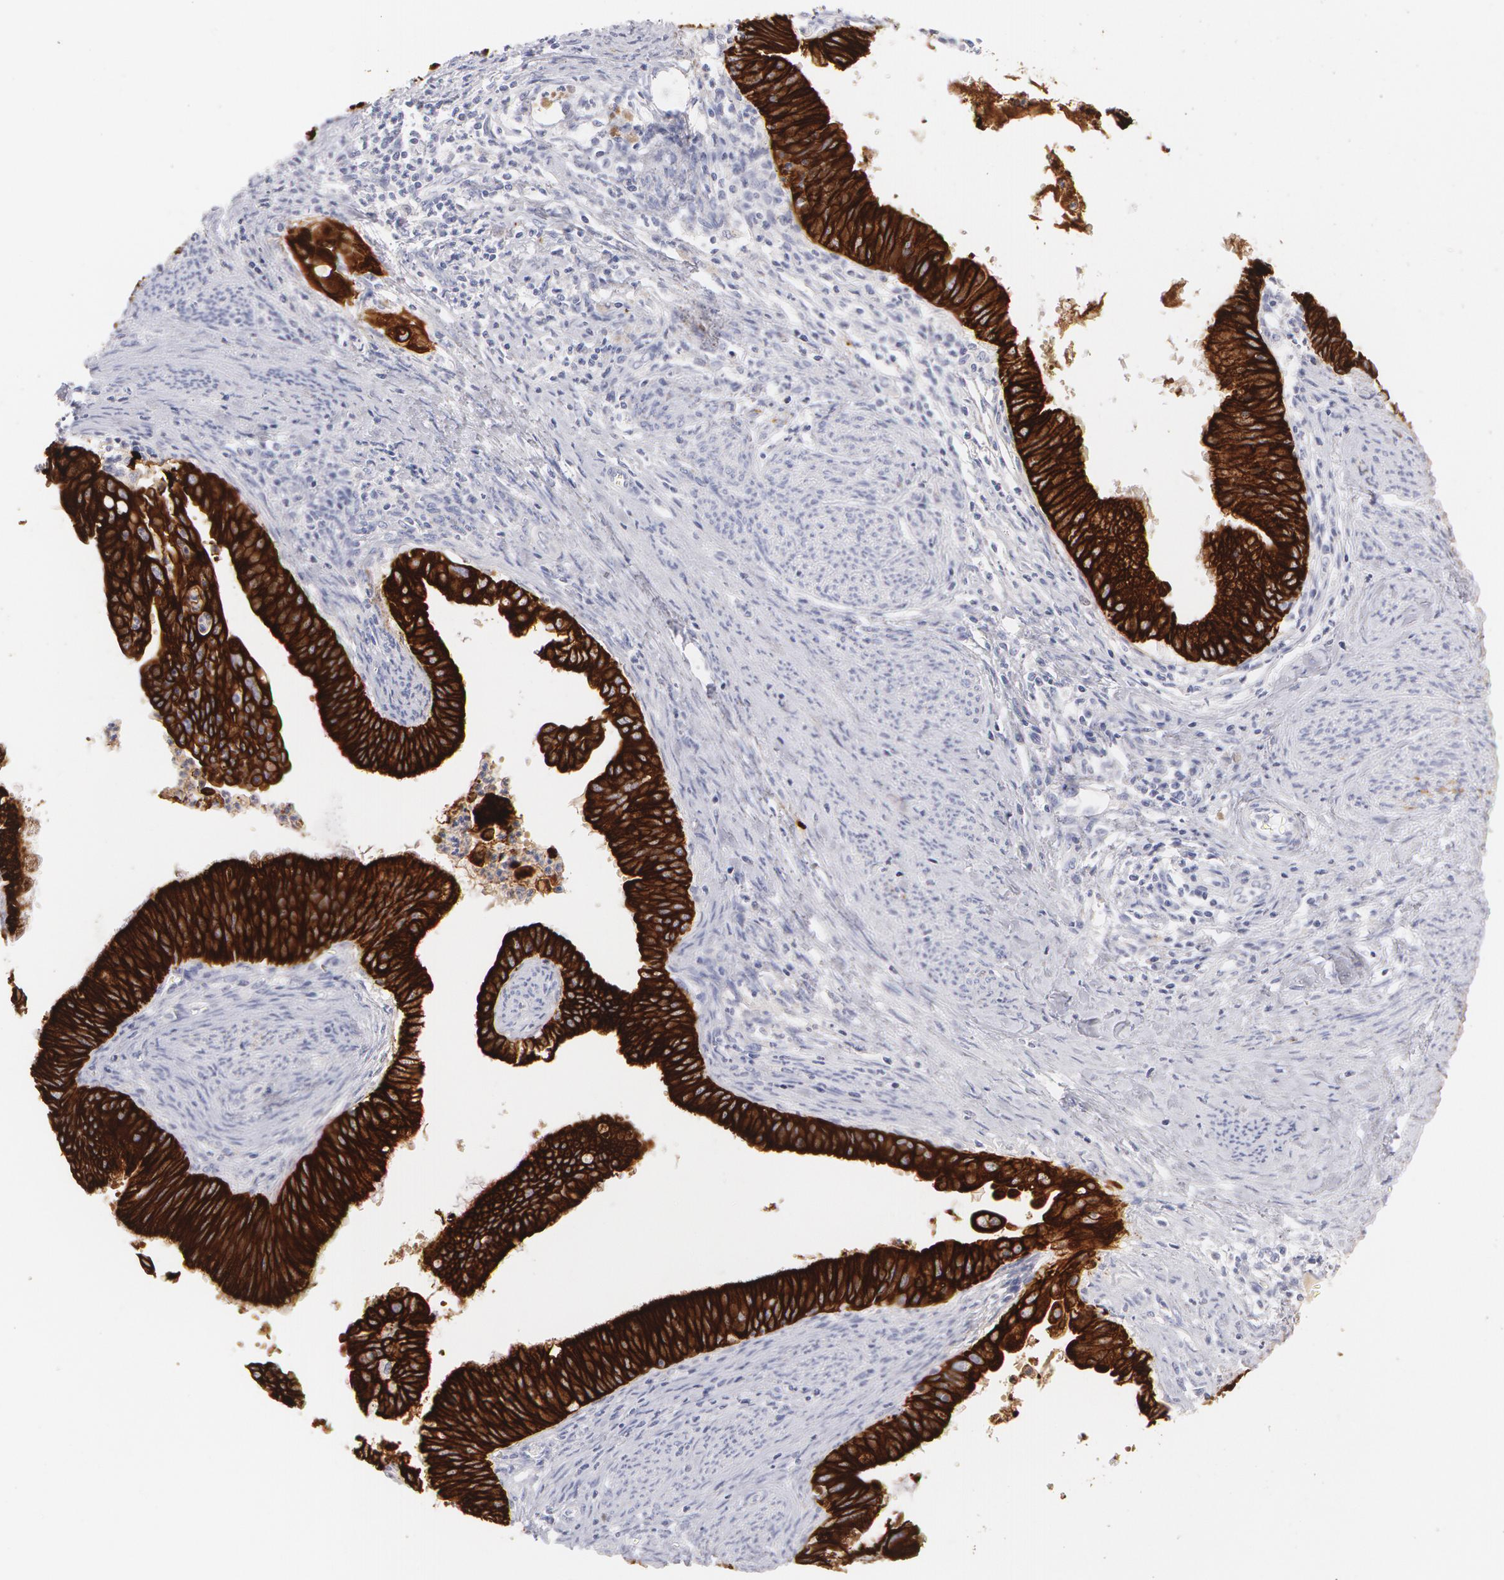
{"staining": {"intensity": "strong", "quantity": ">75%", "location": "cytoplasmic/membranous"}, "tissue": "cervical cancer", "cell_type": "Tumor cells", "image_type": "cancer", "snomed": [{"axis": "morphology", "description": "Adenocarcinoma, NOS"}, {"axis": "topography", "description": "Cervix"}], "caption": "The photomicrograph shows staining of cervical cancer (adenocarcinoma), revealing strong cytoplasmic/membranous protein positivity (brown color) within tumor cells. Immunohistochemistry stains the protein of interest in brown and the nuclei are stained blue.", "gene": "KRT8", "patient": {"sex": "female", "age": 47}}